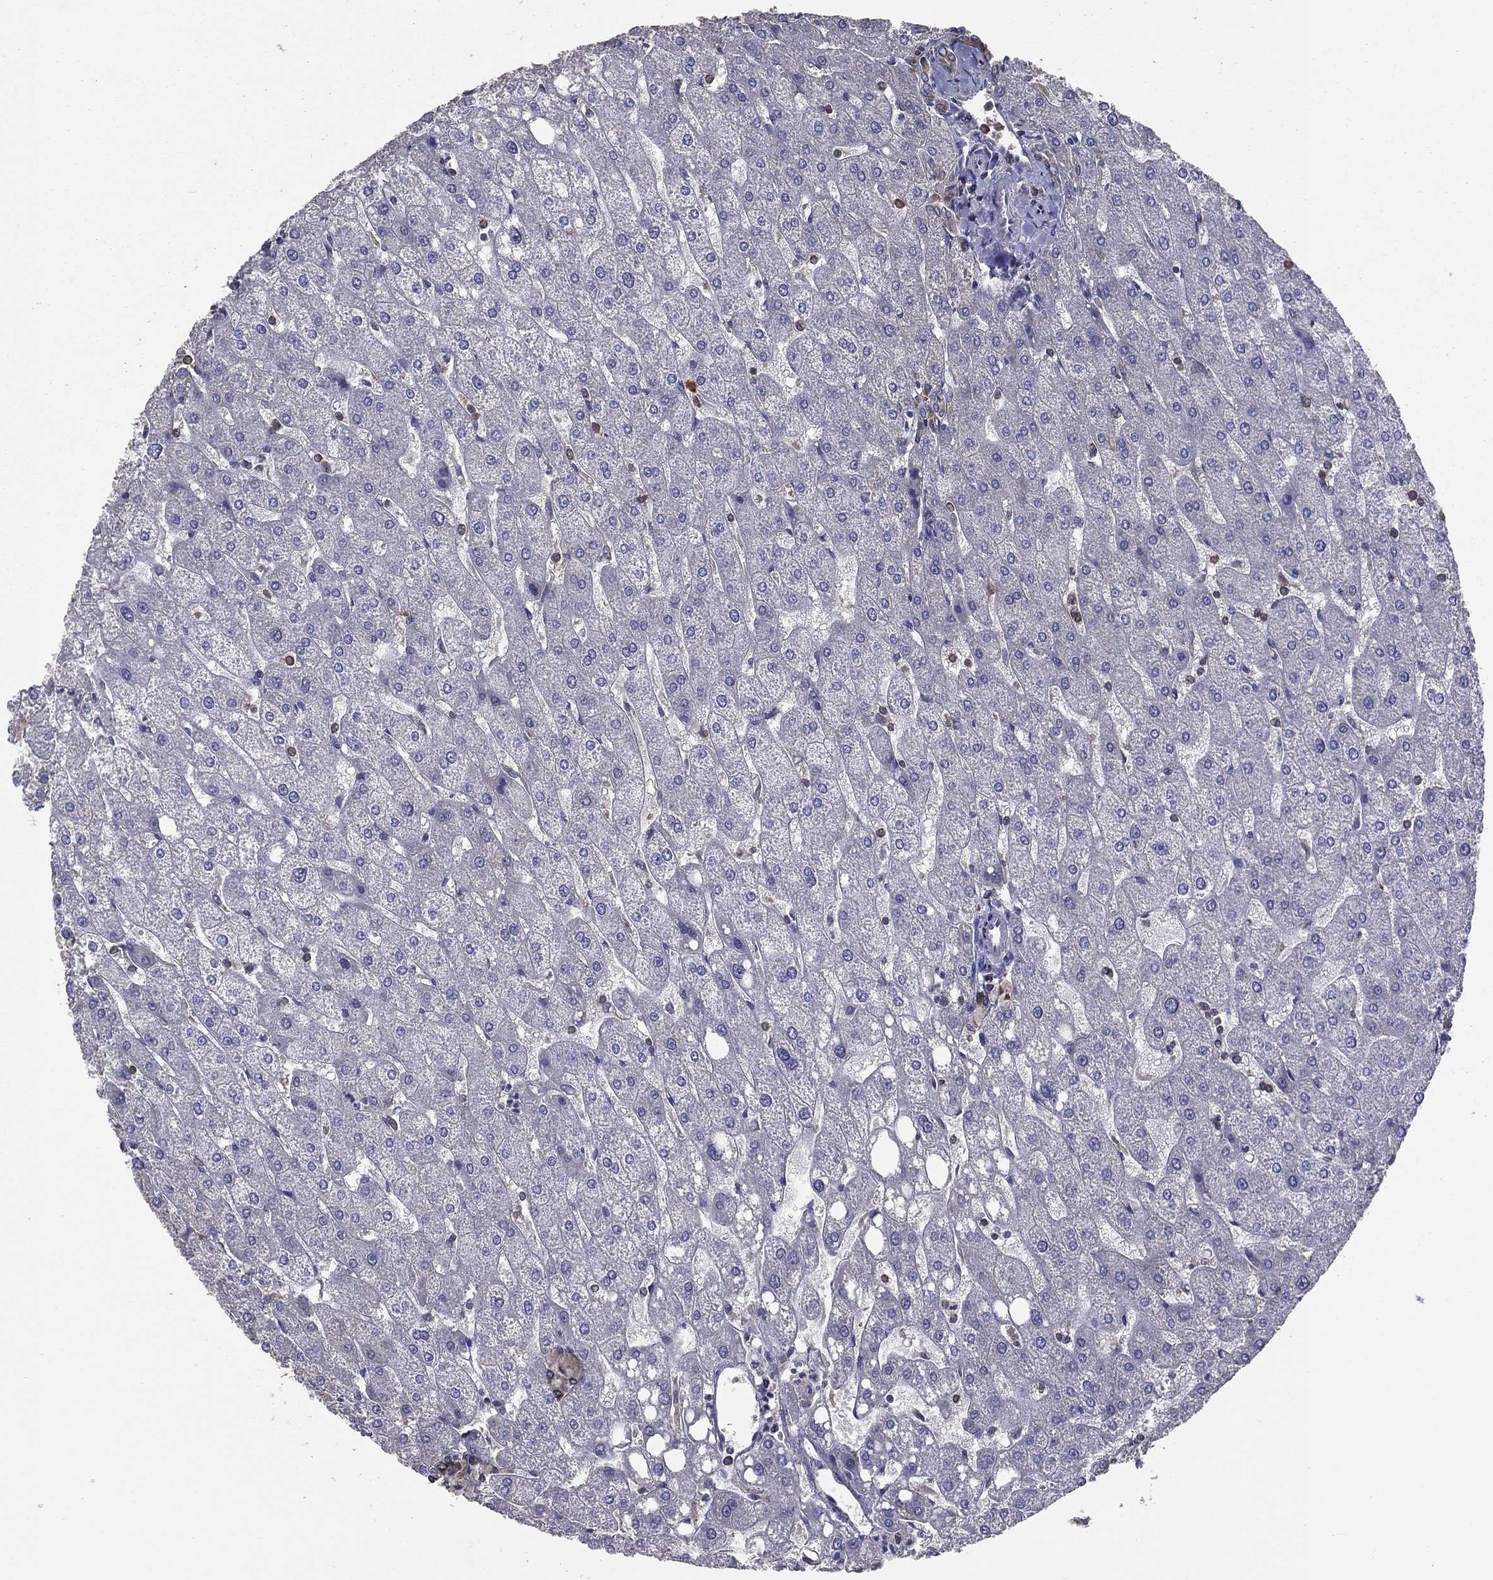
{"staining": {"intensity": "negative", "quantity": "none", "location": "none"}, "tissue": "liver", "cell_type": "Cholangiocytes", "image_type": "normal", "snomed": [{"axis": "morphology", "description": "Normal tissue, NOS"}, {"axis": "topography", "description": "Liver"}], "caption": "The IHC micrograph has no significant positivity in cholangiocytes of liver.", "gene": "SARS1", "patient": {"sex": "male", "age": 67}}